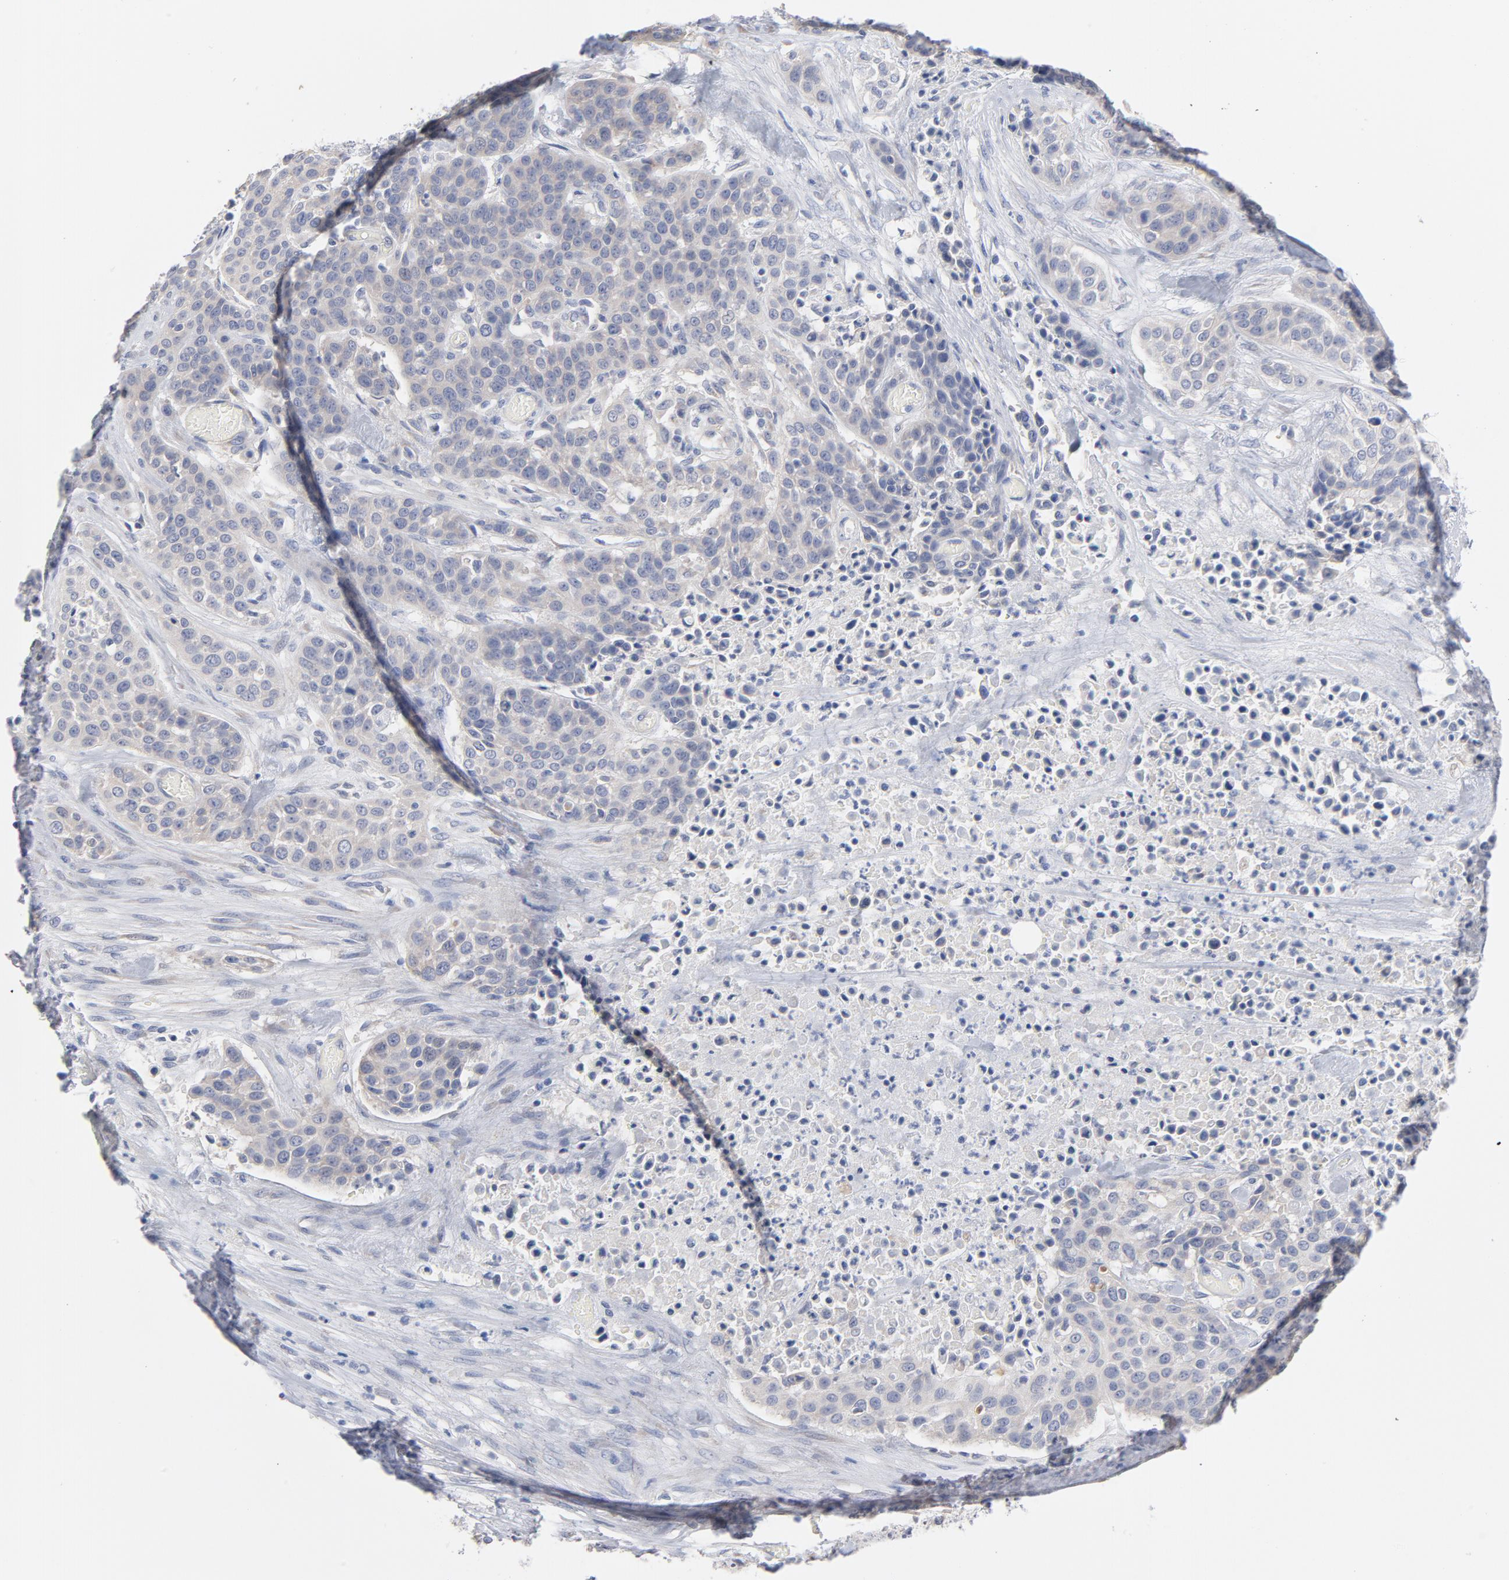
{"staining": {"intensity": "weak", "quantity": ">75%", "location": "cytoplasmic/membranous"}, "tissue": "urothelial cancer", "cell_type": "Tumor cells", "image_type": "cancer", "snomed": [{"axis": "morphology", "description": "Urothelial carcinoma, High grade"}, {"axis": "topography", "description": "Urinary bladder"}], "caption": "Protein staining shows weak cytoplasmic/membranous positivity in approximately >75% of tumor cells in urothelial carcinoma (high-grade). The protein of interest is stained brown, and the nuclei are stained in blue (DAB IHC with brightfield microscopy, high magnification).", "gene": "CPE", "patient": {"sex": "male", "age": 74}}